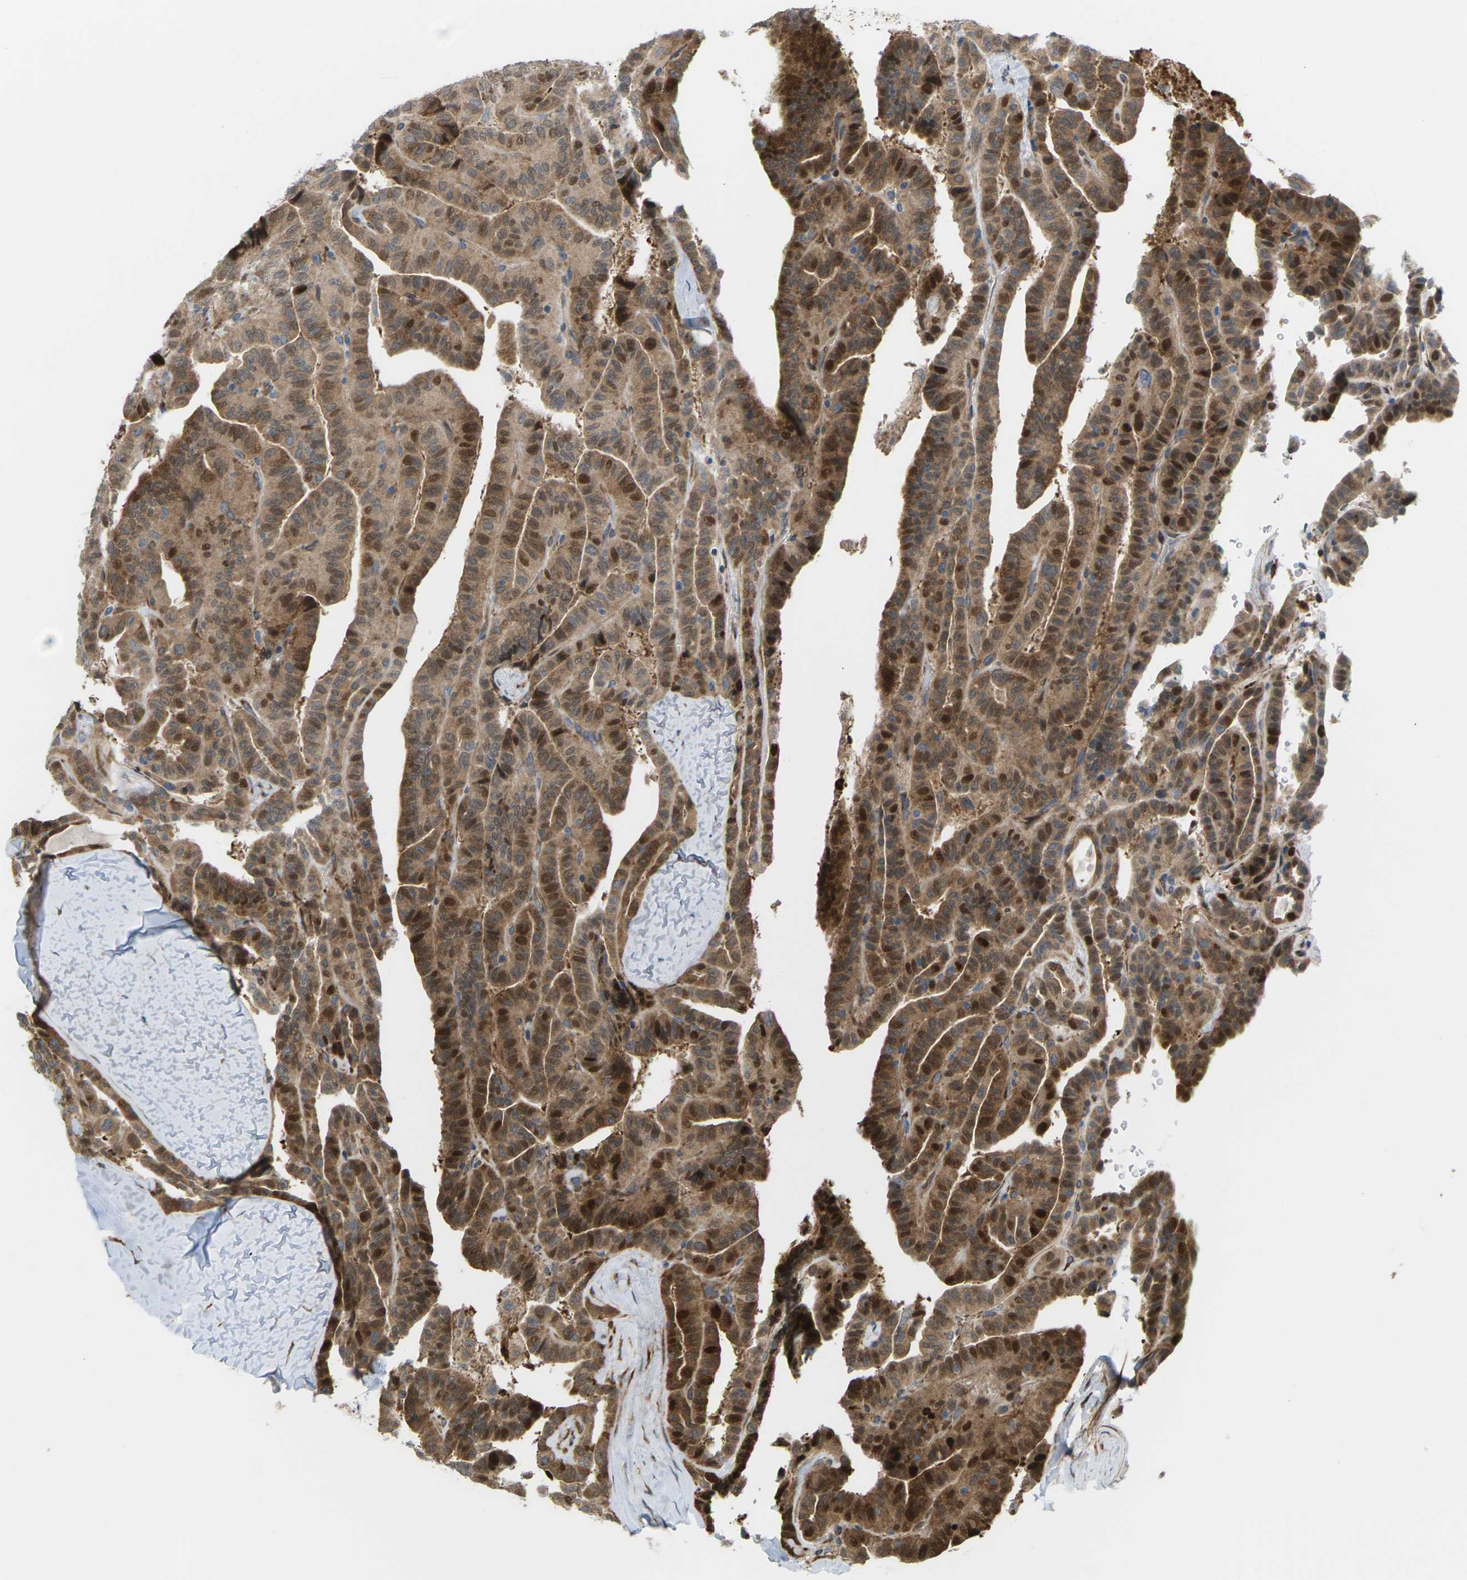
{"staining": {"intensity": "moderate", "quantity": ">75%", "location": "cytoplasmic/membranous,nuclear"}, "tissue": "thyroid cancer", "cell_type": "Tumor cells", "image_type": "cancer", "snomed": [{"axis": "morphology", "description": "Papillary adenocarcinoma, NOS"}, {"axis": "topography", "description": "Thyroid gland"}], "caption": "A medium amount of moderate cytoplasmic/membranous and nuclear staining is appreciated in approximately >75% of tumor cells in thyroid cancer tissue. The protein of interest is shown in brown color, while the nuclei are stained blue.", "gene": "ROBO1", "patient": {"sex": "male", "age": 77}}